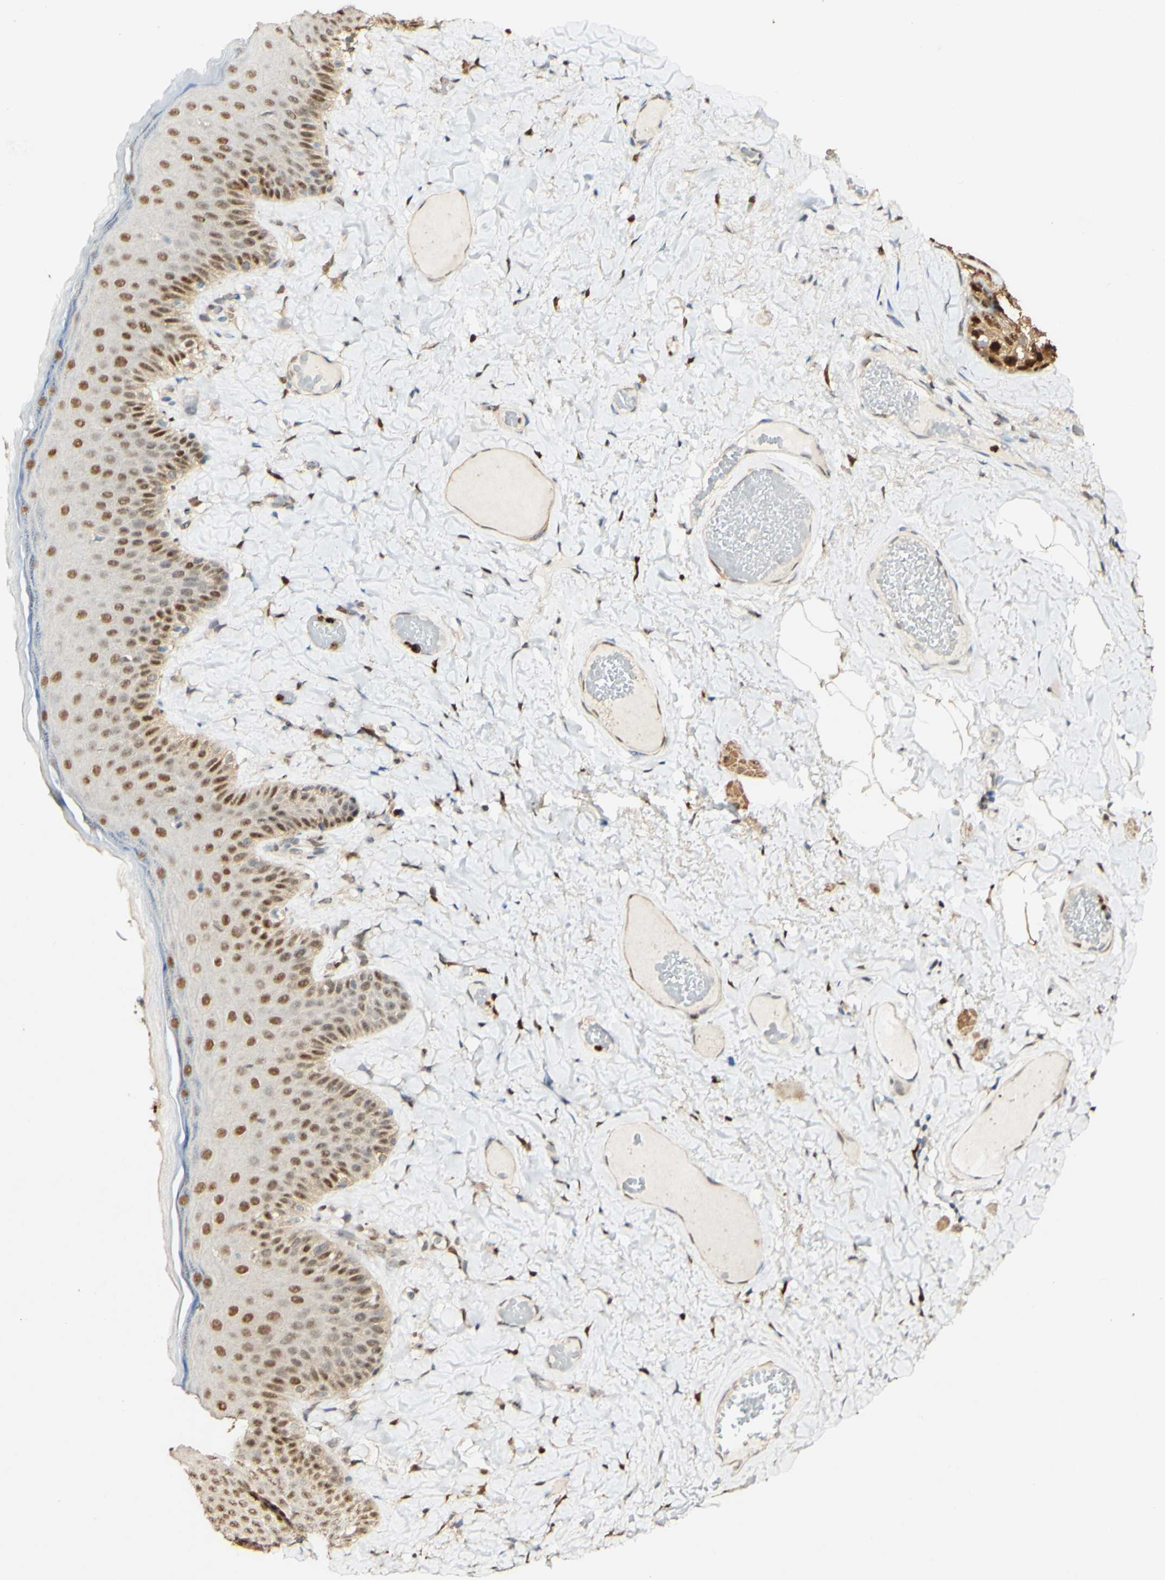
{"staining": {"intensity": "strong", "quantity": ">75%", "location": "cytoplasmic/membranous,nuclear"}, "tissue": "skin", "cell_type": "Epidermal cells", "image_type": "normal", "snomed": [{"axis": "morphology", "description": "Normal tissue, NOS"}, {"axis": "topography", "description": "Anal"}], "caption": "IHC micrograph of normal skin stained for a protein (brown), which shows high levels of strong cytoplasmic/membranous,nuclear positivity in approximately >75% of epidermal cells.", "gene": "MAP3K4", "patient": {"sex": "male", "age": 69}}